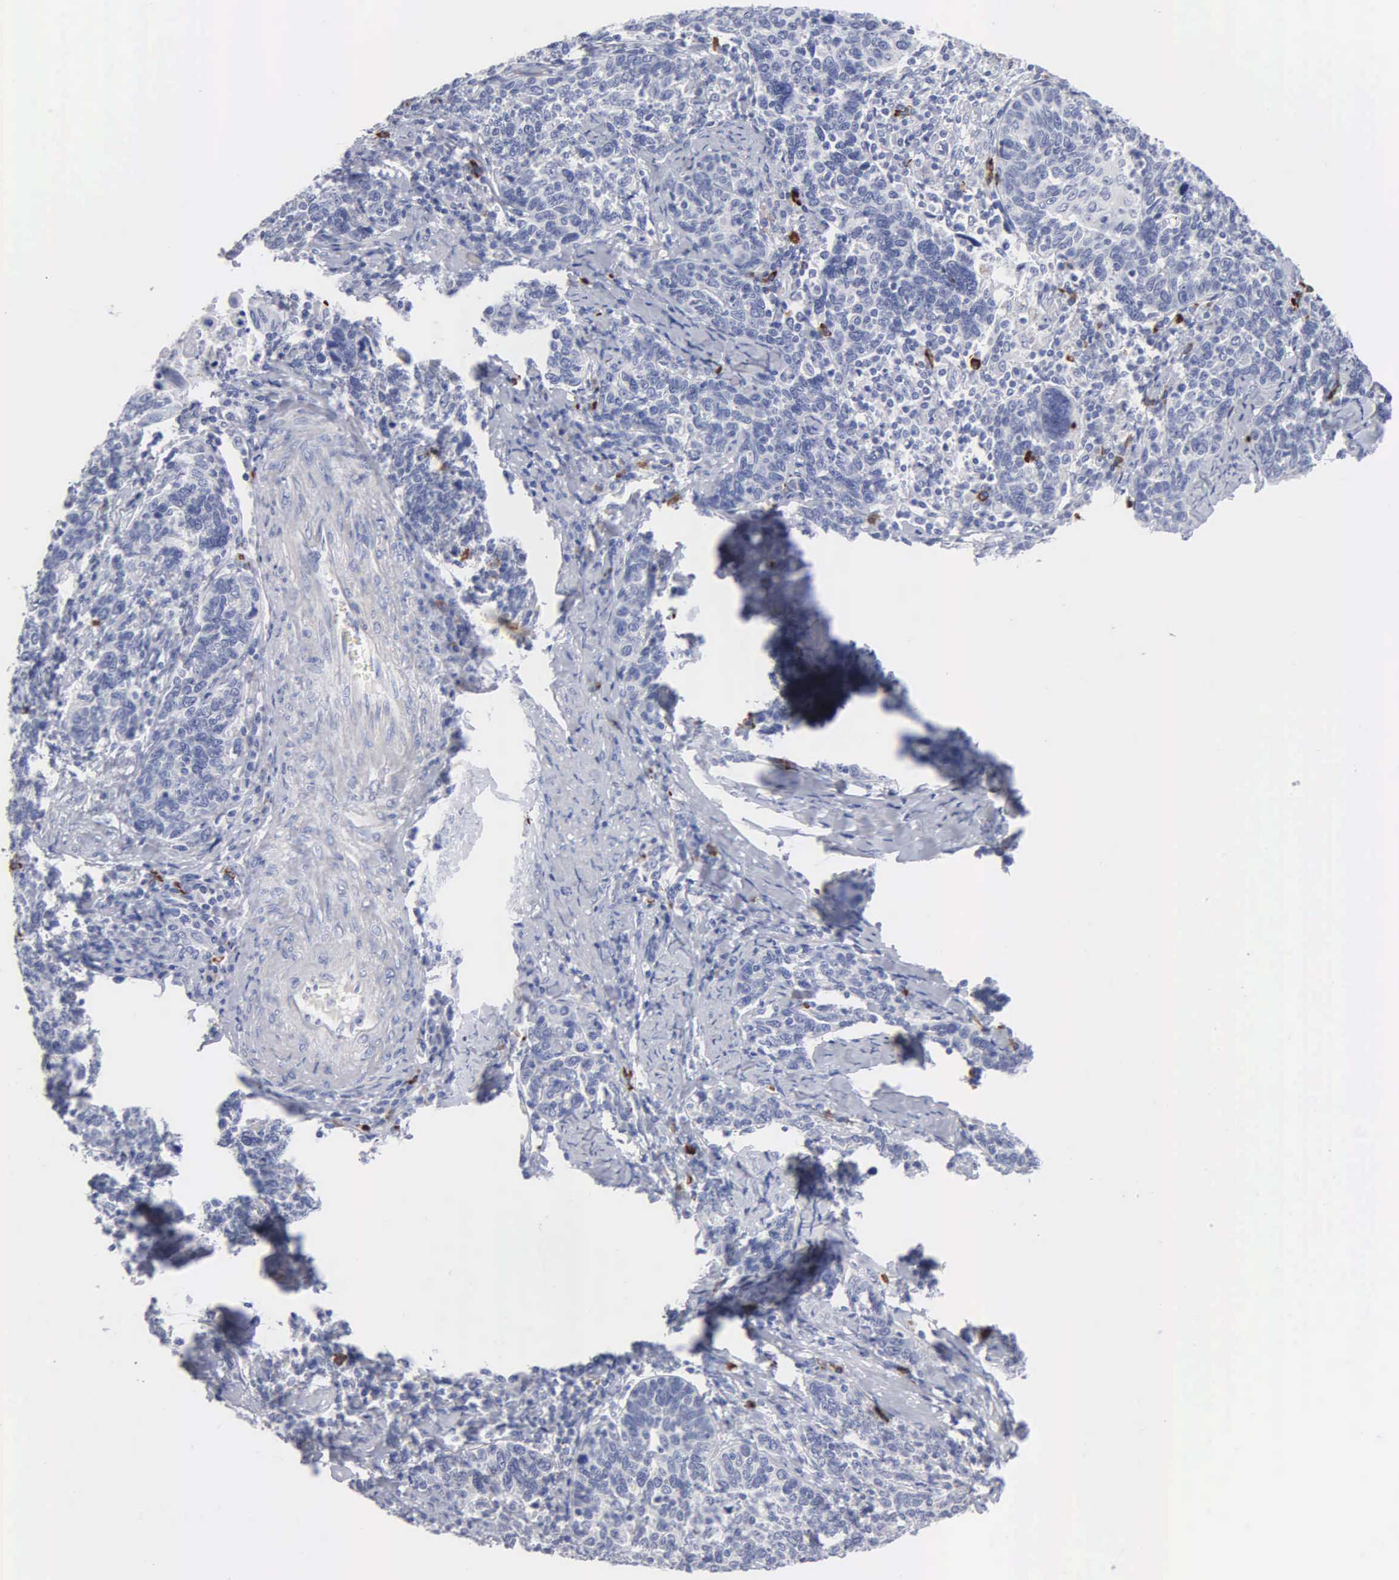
{"staining": {"intensity": "negative", "quantity": "none", "location": "none"}, "tissue": "cervical cancer", "cell_type": "Tumor cells", "image_type": "cancer", "snomed": [{"axis": "morphology", "description": "Squamous cell carcinoma, NOS"}, {"axis": "topography", "description": "Cervix"}], "caption": "This micrograph is of squamous cell carcinoma (cervical) stained with immunohistochemistry (IHC) to label a protein in brown with the nuclei are counter-stained blue. There is no staining in tumor cells. (DAB (3,3'-diaminobenzidine) immunohistochemistry with hematoxylin counter stain).", "gene": "ASPHD2", "patient": {"sex": "female", "age": 41}}